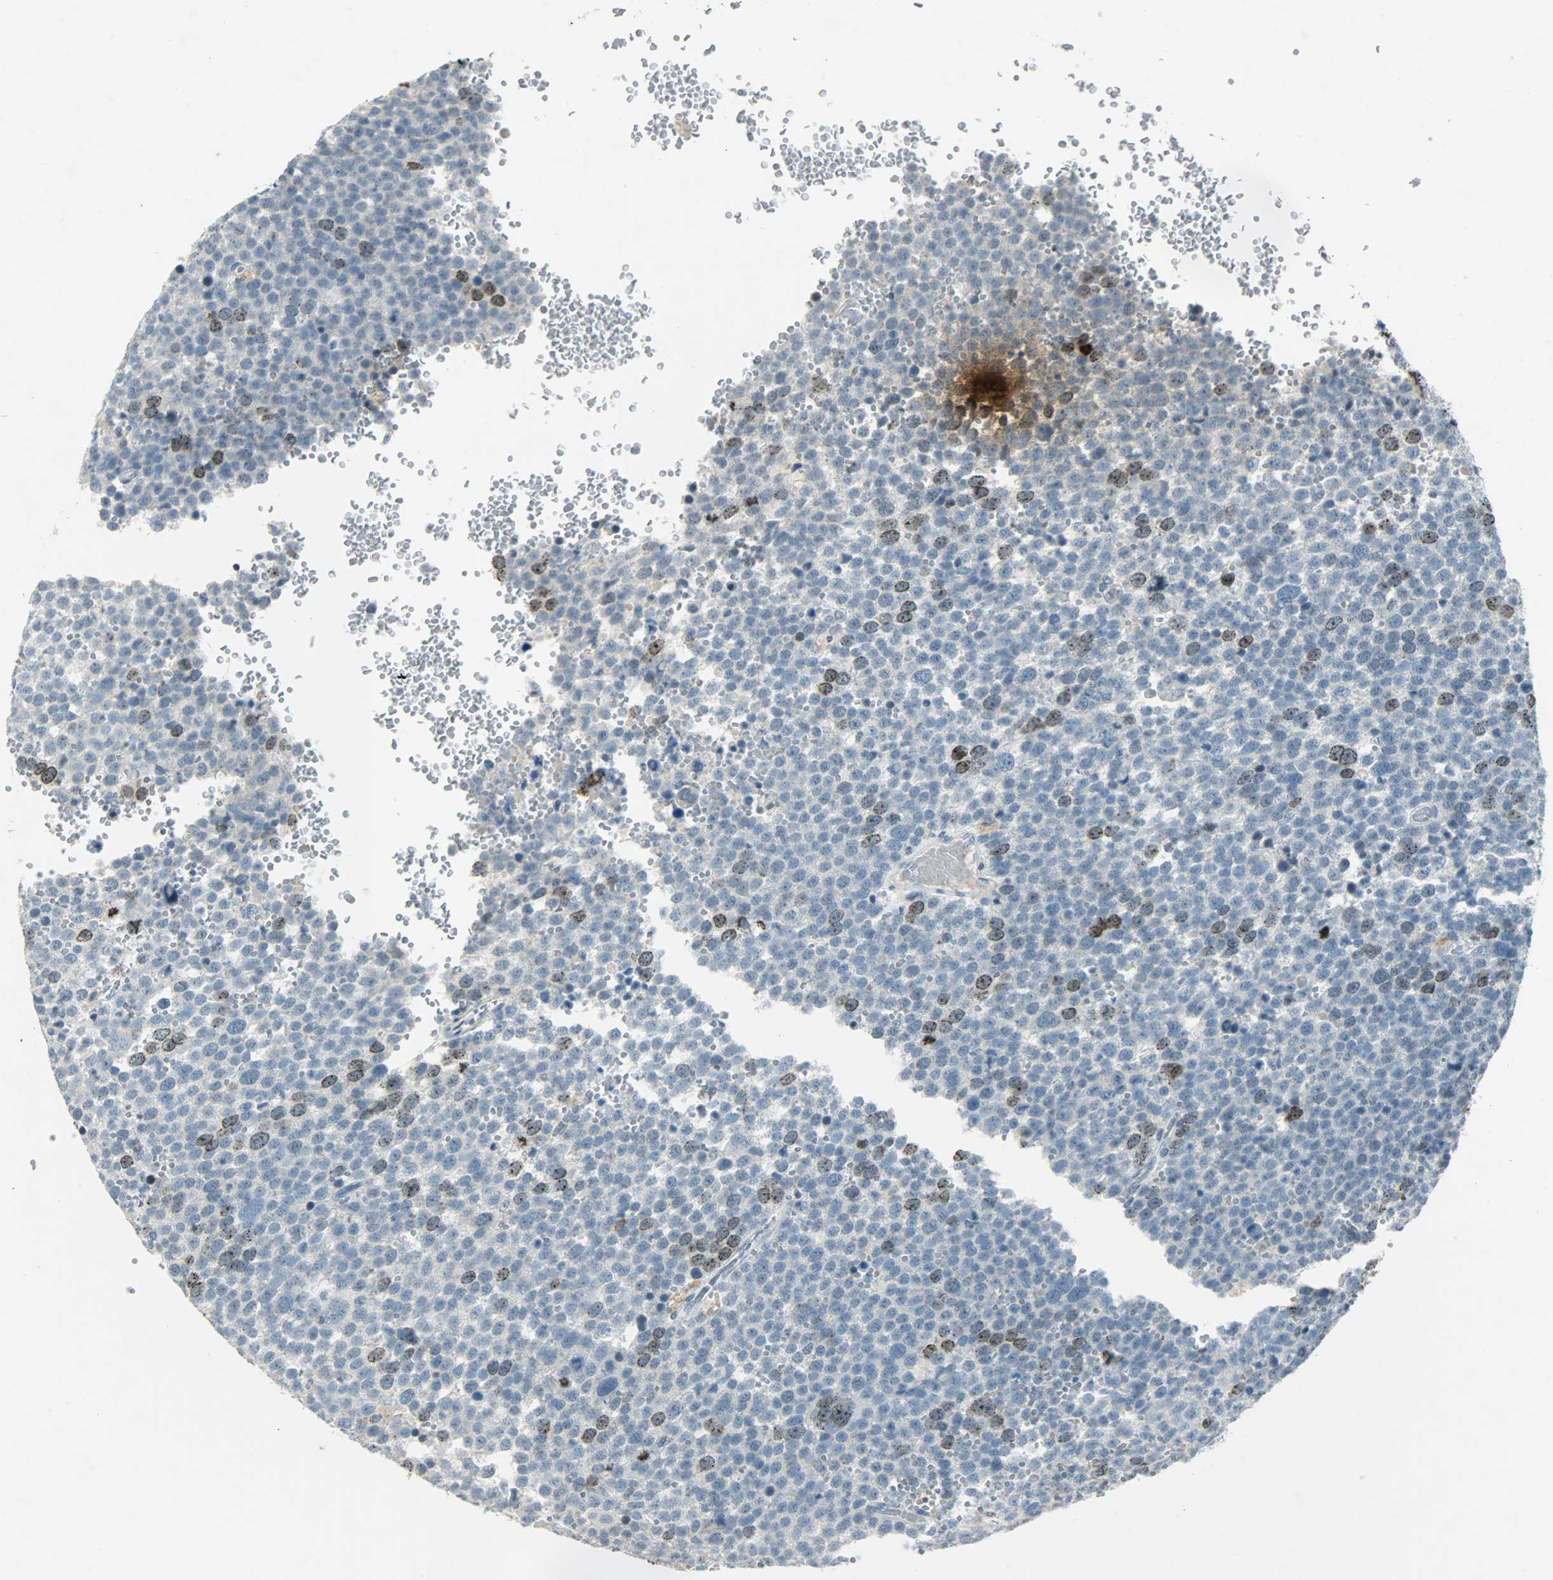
{"staining": {"intensity": "weak", "quantity": "25%-75%", "location": "nuclear"}, "tissue": "testis cancer", "cell_type": "Tumor cells", "image_type": "cancer", "snomed": [{"axis": "morphology", "description": "Seminoma, NOS"}, {"axis": "topography", "description": "Testis"}], "caption": "High-magnification brightfield microscopy of testis cancer (seminoma) stained with DAB (brown) and counterstained with hematoxylin (blue). tumor cells exhibit weak nuclear staining is present in about25%-75% of cells.", "gene": "AURKB", "patient": {"sex": "male", "age": 71}}